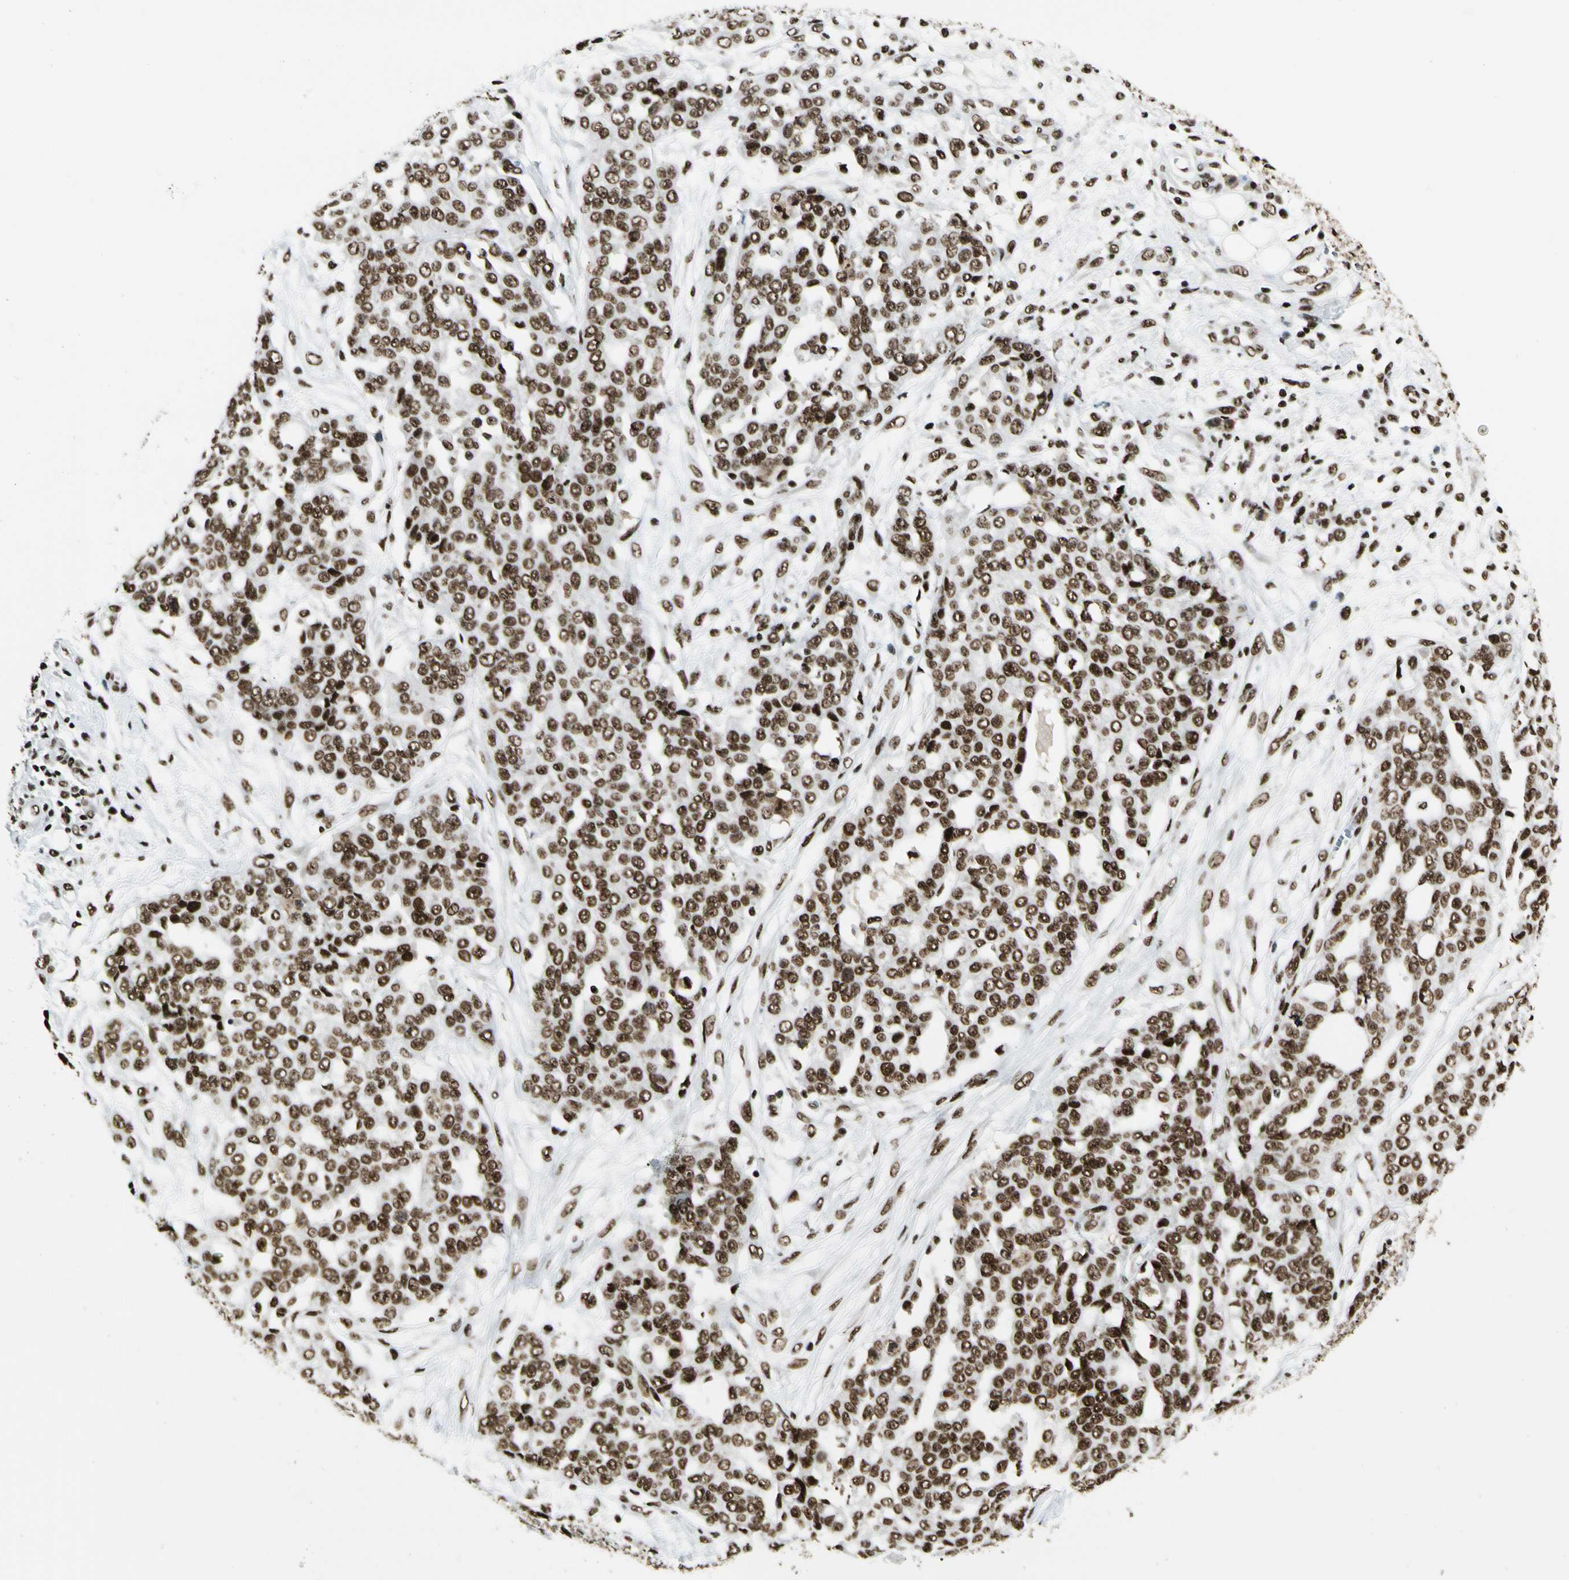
{"staining": {"intensity": "strong", "quantity": ">75%", "location": "nuclear"}, "tissue": "ovarian cancer", "cell_type": "Tumor cells", "image_type": "cancer", "snomed": [{"axis": "morphology", "description": "Cystadenocarcinoma, serous, NOS"}, {"axis": "topography", "description": "Soft tissue"}, {"axis": "topography", "description": "Ovary"}], "caption": "Immunohistochemical staining of ovarian cancer (serous cystadenocarcinoma) displays strong nuclear protein staining in about >75% of tumor cells.", "gene": "CCAR1", "patient": {"sex": "female", "age": 57}}